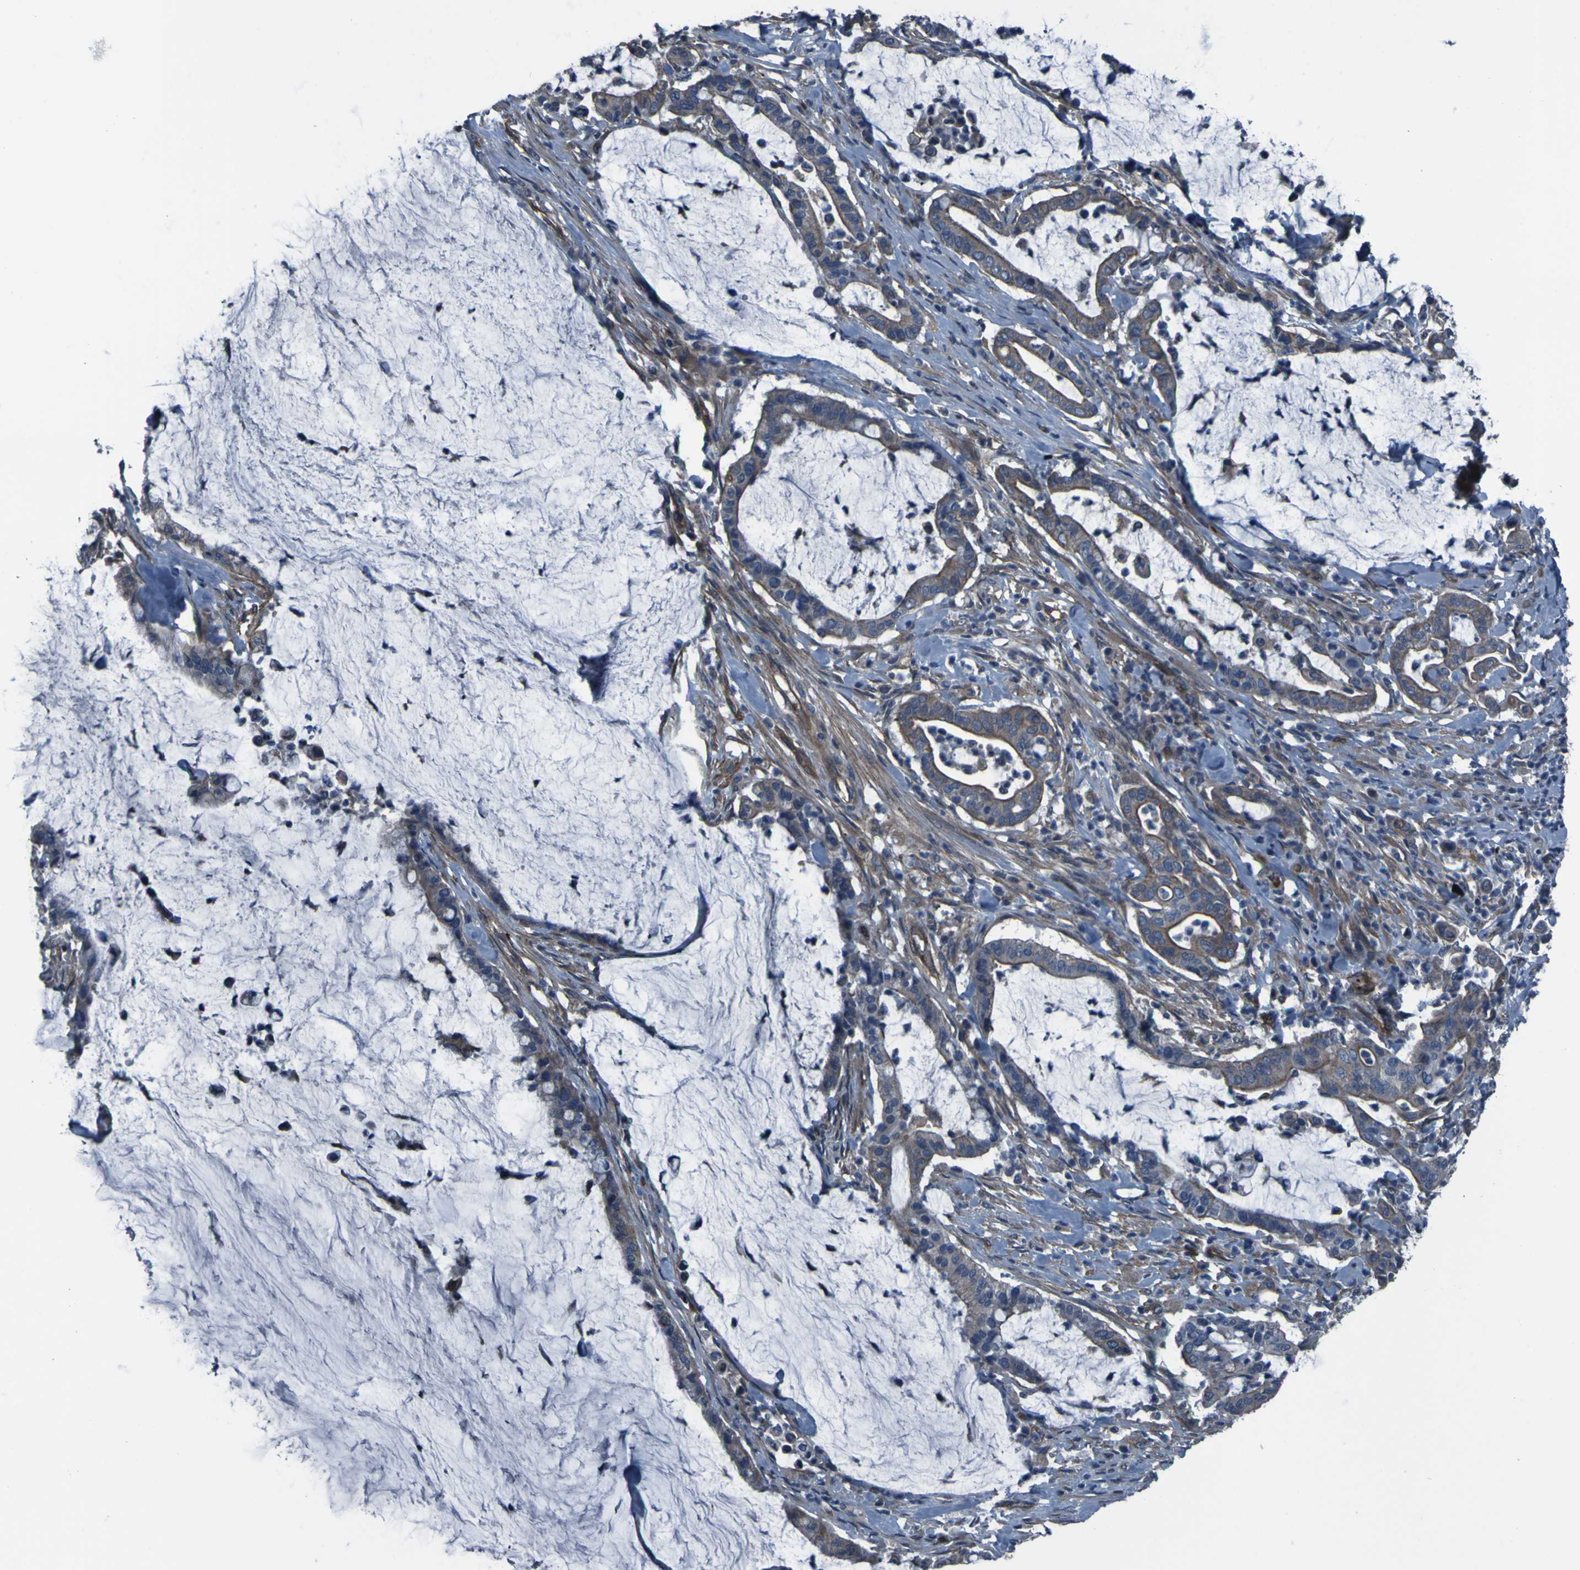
{"staining": {"intensity": "weak", "quantity": ">75%", "location": "cytoplasmic/membranous"}, "tissue": "pancreatic cancer", "cell_type": "Tumor cells", "image_type": "cancer", "snomed": [{"axis": "morphology", "description": "Adenocarcinoma, NOS"}, {"axis": "topography", "description": "Pancreas"}], "caption": "IHC staining of pancreatic adenocarcinoma, which exhibits low levels of weak cytoplasmic/membranous positivity in about >75% of tumor cells indicating weak cytoplasmic/membranous protein expression. The staining was performed using DAB (3,3'-diaminobenzidine) (brown) for protein detection and nuclei were counterstained in hematoxylin (blue).", "gene": "GRAMD1A", "patient": {"sex": "male", "age": 41}}